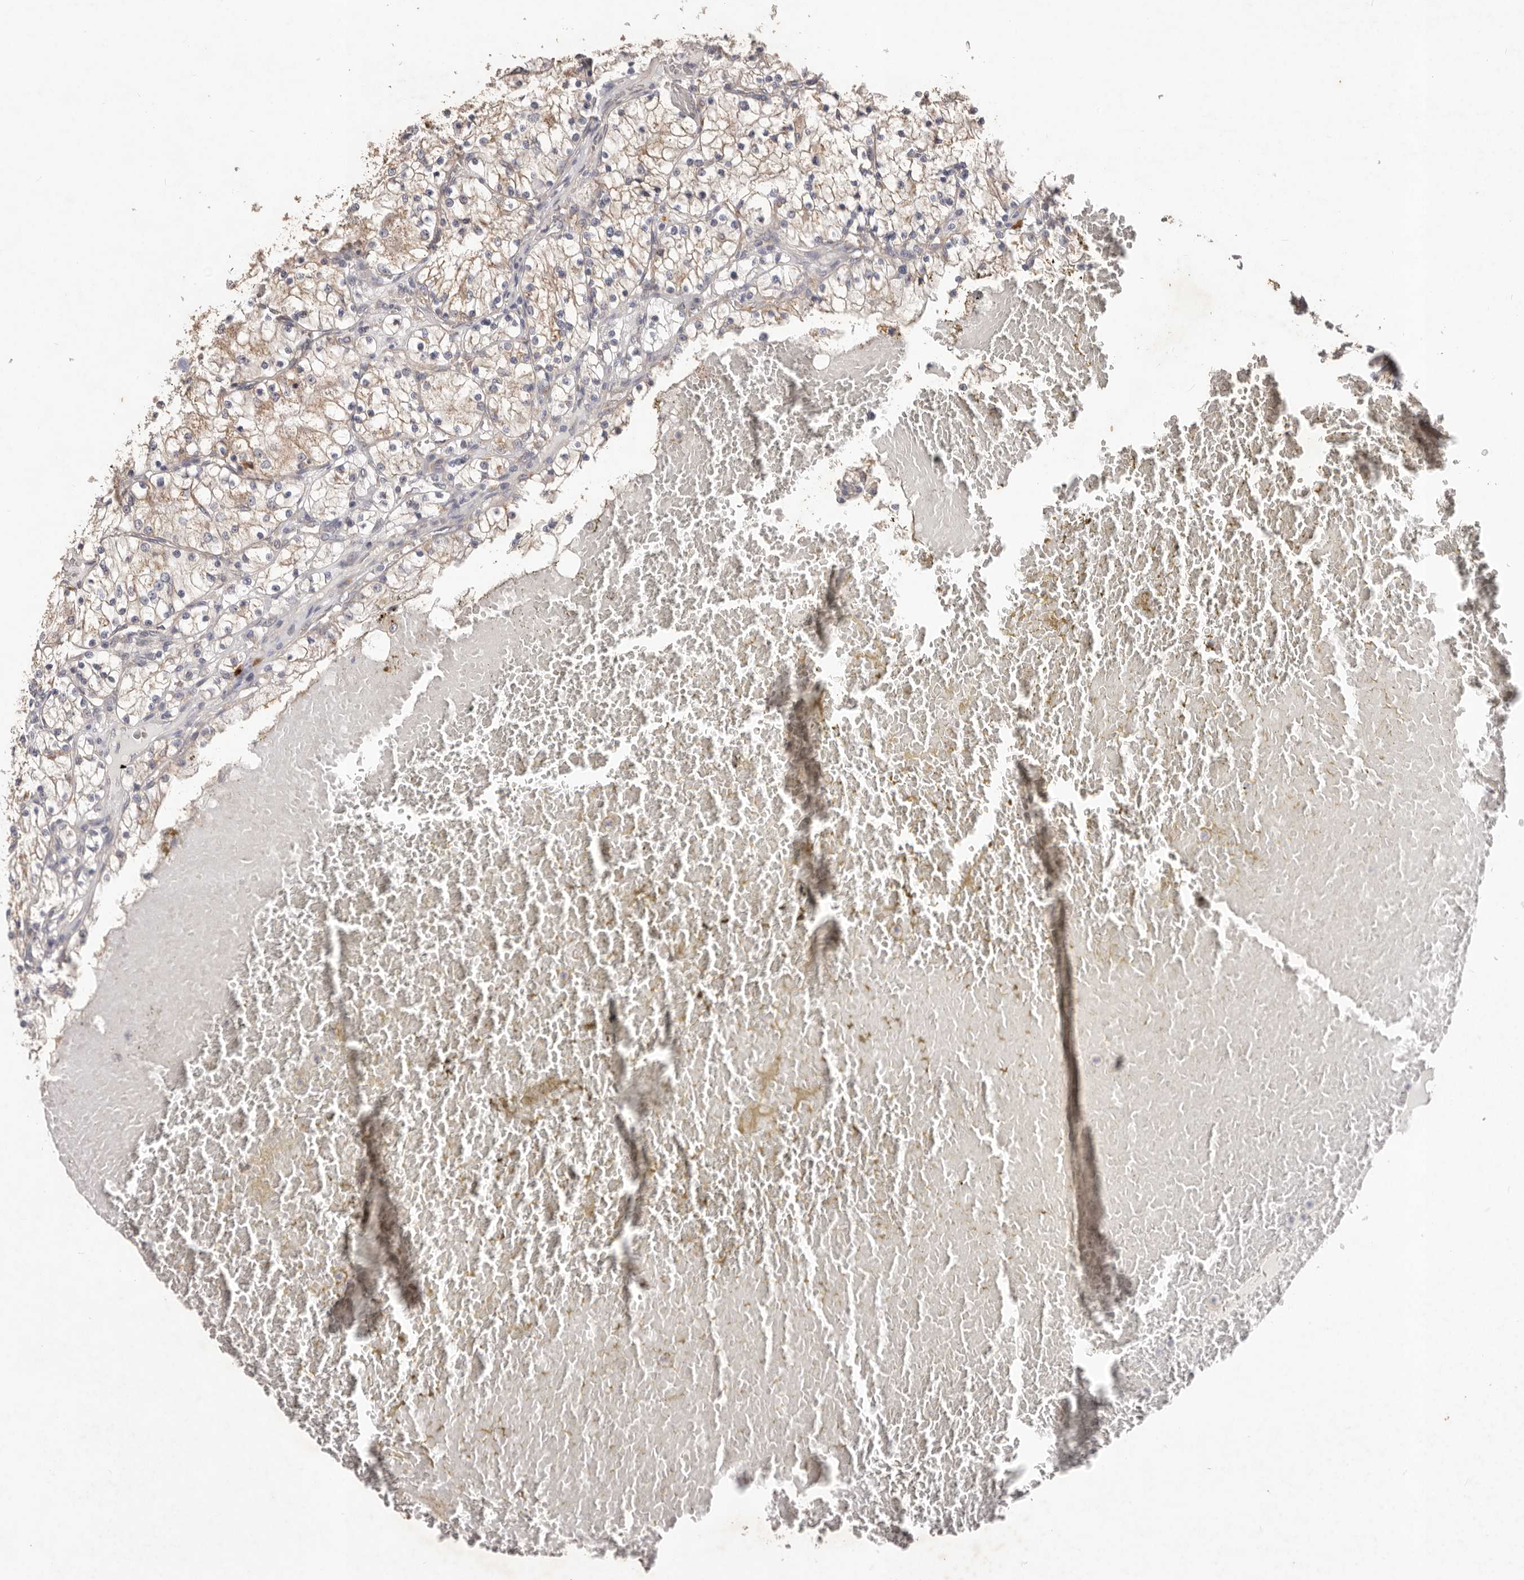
{"staining": {"intensity": "weak", "quantity": ">75%", "location": "cytoplasmic/membranous"}, "tissue": "renal cancer", "cell_type": "Tumor cells", "image_type": "cancer", "snomed": [{"axis": "morphology", "description": "Normal tissue, NOS"}, {"axis": "morphology", "description": "Adenocarcinoma, NOS"}, {"axis": "topography", "description": "Kidney"}], "caption": "Immunohistochemistry (DAB (3,3'-diaminobenzidine)) staining of human renal cancer reveals weak cytoplasmic/membranous protein staining in about >75% of tumor cells. Nuclei are stained in blue.", "gene": "WDR77", "patient": {"sex": "male", "age": 68}}